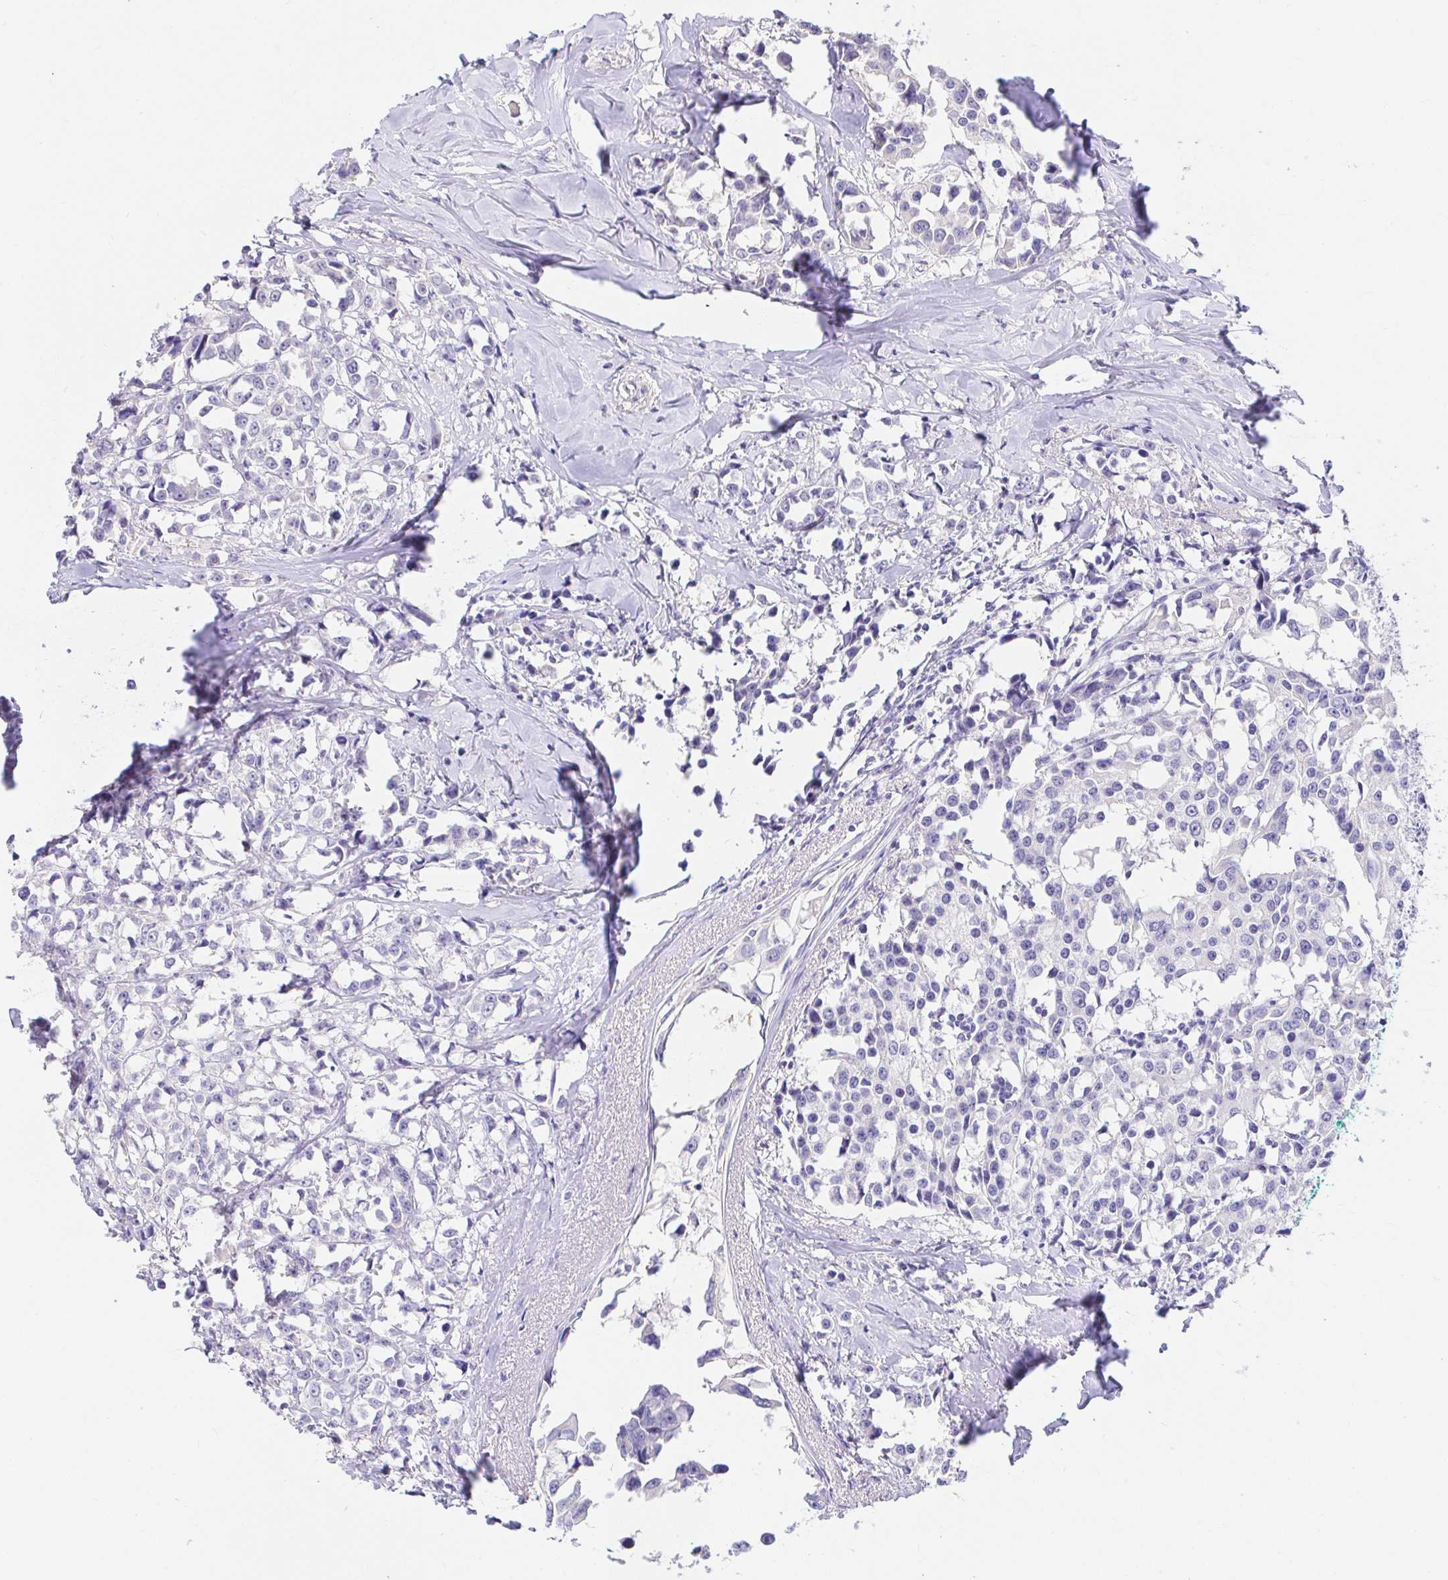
{"staining": {"intensity": "negative", "quantity": "none", "location": "none"}, "tissue": "breast cancer", "cell_type": "Tumor cells", "image_type": "cancer", "snomed": [{"axis": "morphology", "description": "Duct carcinoma"}, {"axis": "topography", "description": "Breast"}], "caption": "Immunohistochemical staining of human breast cancer (infiltrating ductal carcinoma) demonstrates no significant positivity in tumor cells.", "gene": "CDO1", "patient": {"sex": "female", "age": 80}}